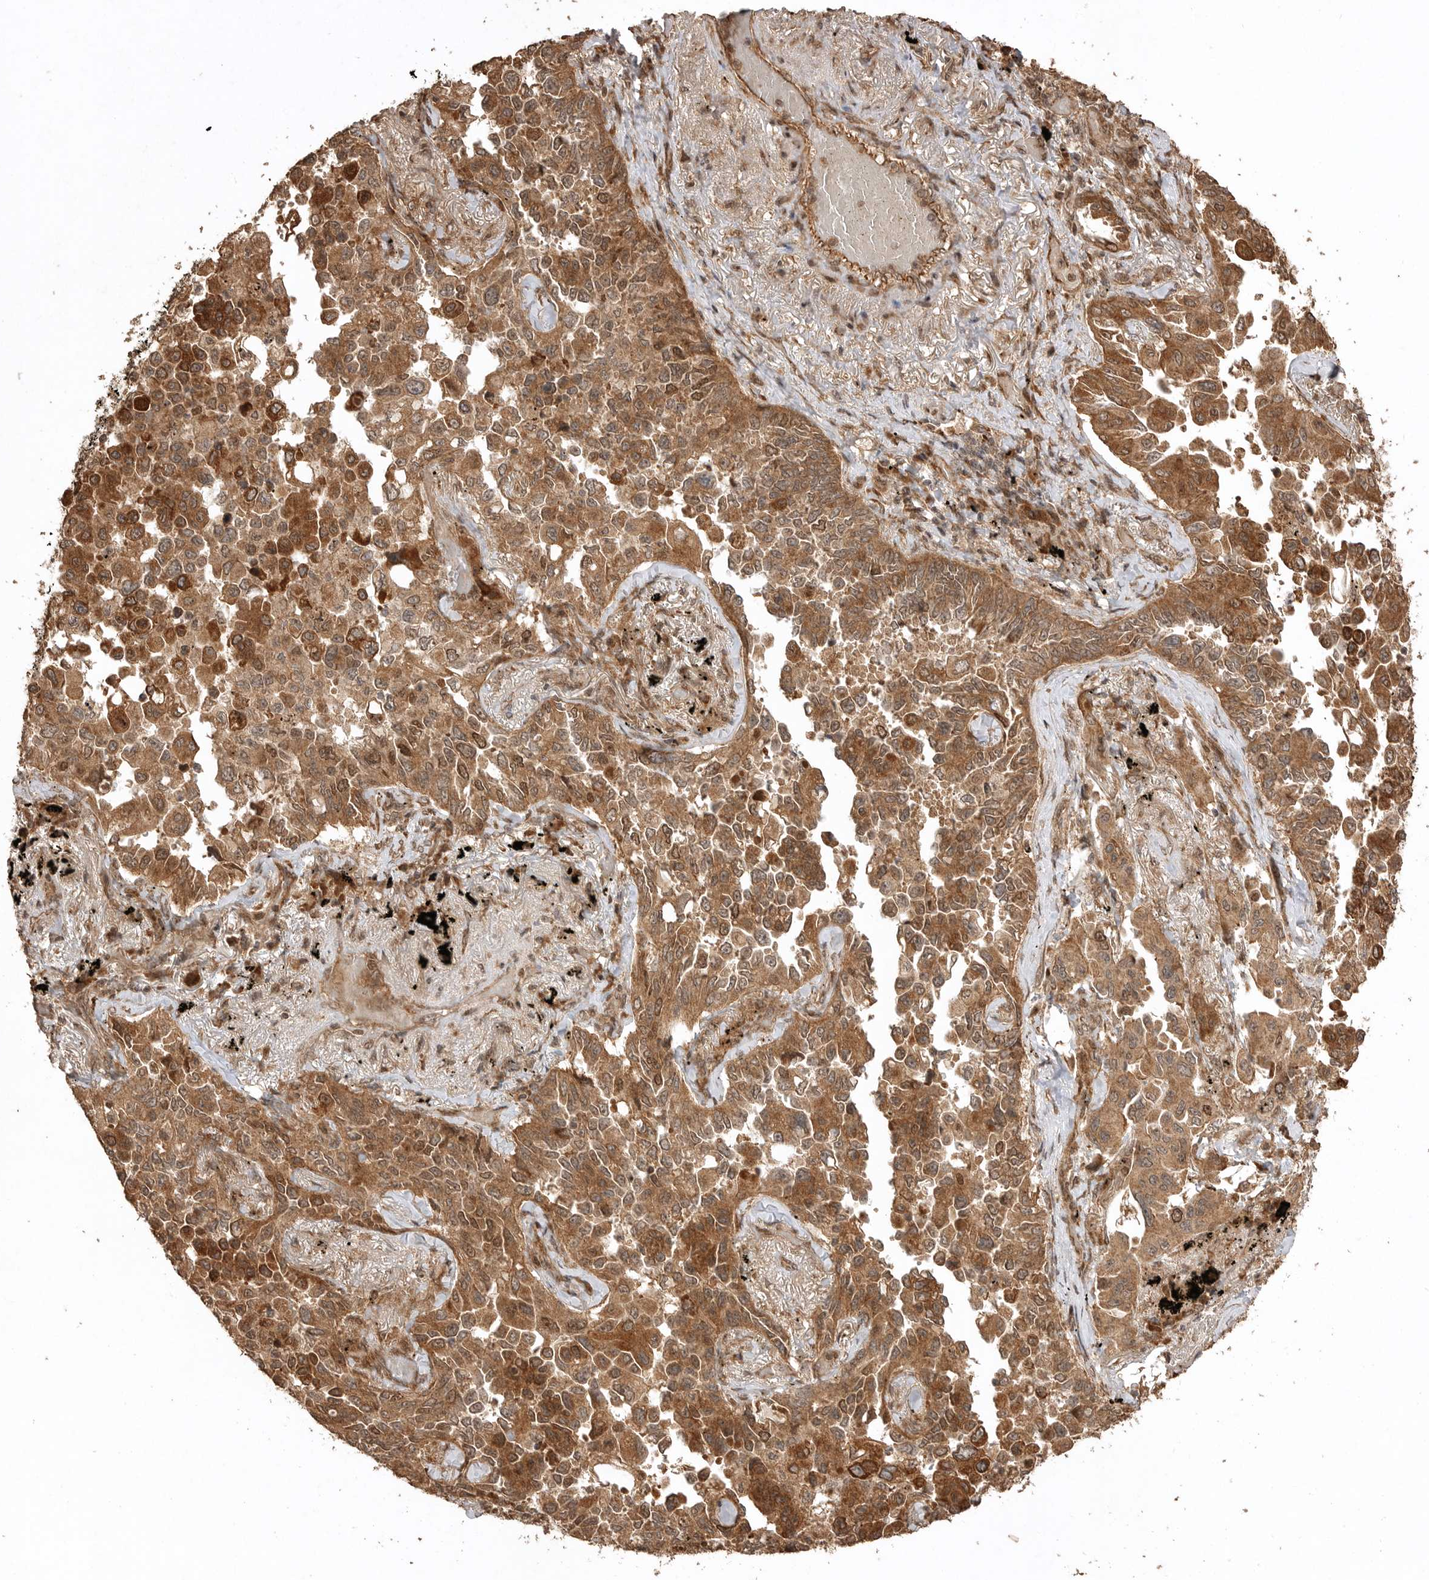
{"staining": {"intensity": "moderate", "quantity": ">75%", "location": "cytoplasmic/membranous"}, "tissue": "lung cancer", "cell_type": "Tumor cells", "image_type": "cancer", "snomed": [{"axis": "morphology", "description": "Adenocarcinoma, NOS"}, {"axis": "topography", "description": "Lung"}], "caption": "A photomicrograph showing moderate cytoplasmic/membranous positivity in approximately >75% of tumor cells in lung cancer, as visualized by brown immunohistochemical staining.", "gene": "BOC", "patient": {"sex": "female", "age": 67}}